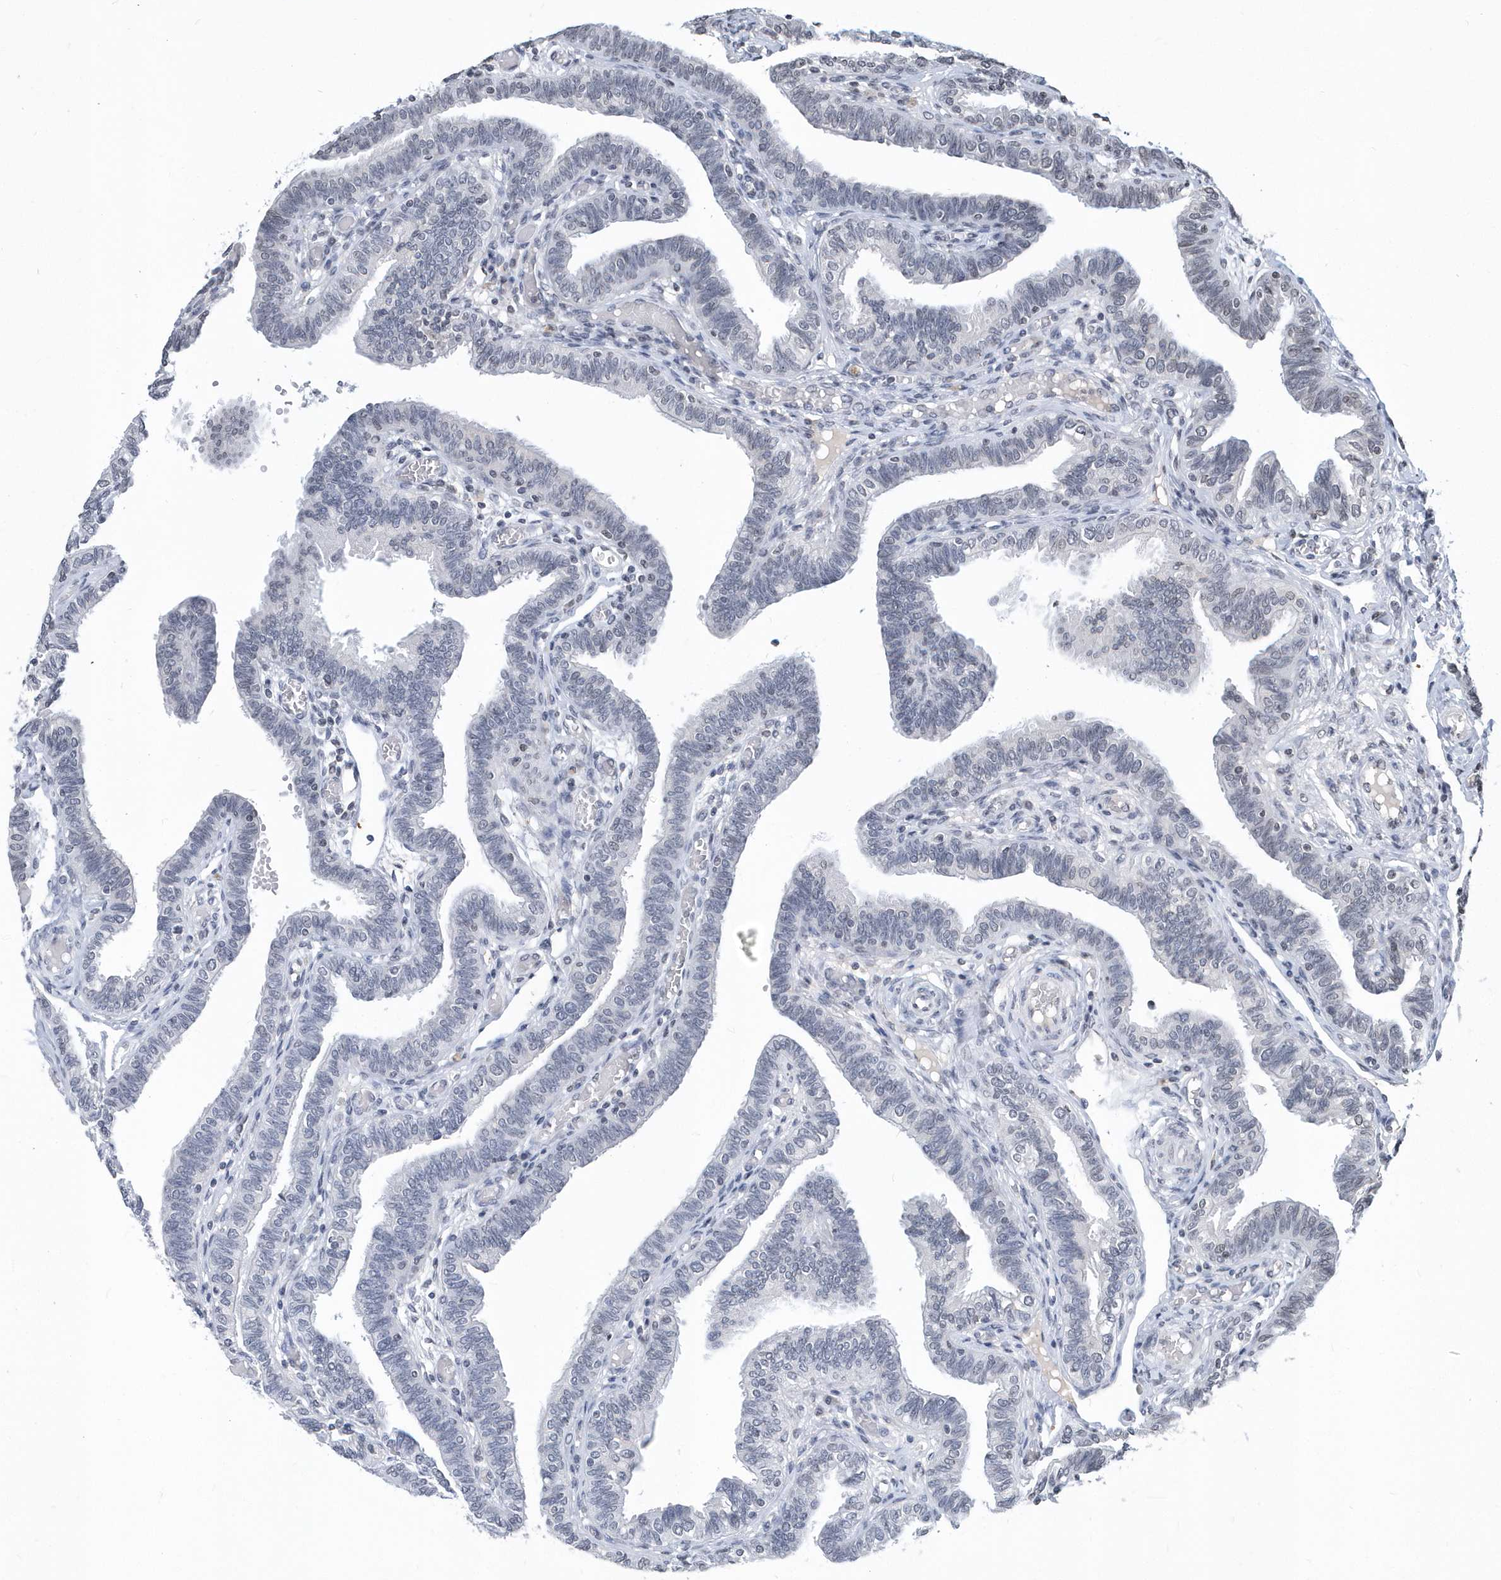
{"staining": {"intensity": "negative", "quantity": "none", "location": "none"}, "tissue": "fallopian tube", "cell_type": "Glandular cells", "image_type": "normal", "snomed": [{"axis": "morphology", "description": "Normal tissue, NOS"}, {"axis": "topography", "description": "Fallopian tube"}], "caption": "An IHC image of unremarkable fallopian tube is shown. There is no staining in glandular cells of fallopian tube.", "gene": "VWA5B2", "patient": {"sex": "female", "age": 39}}